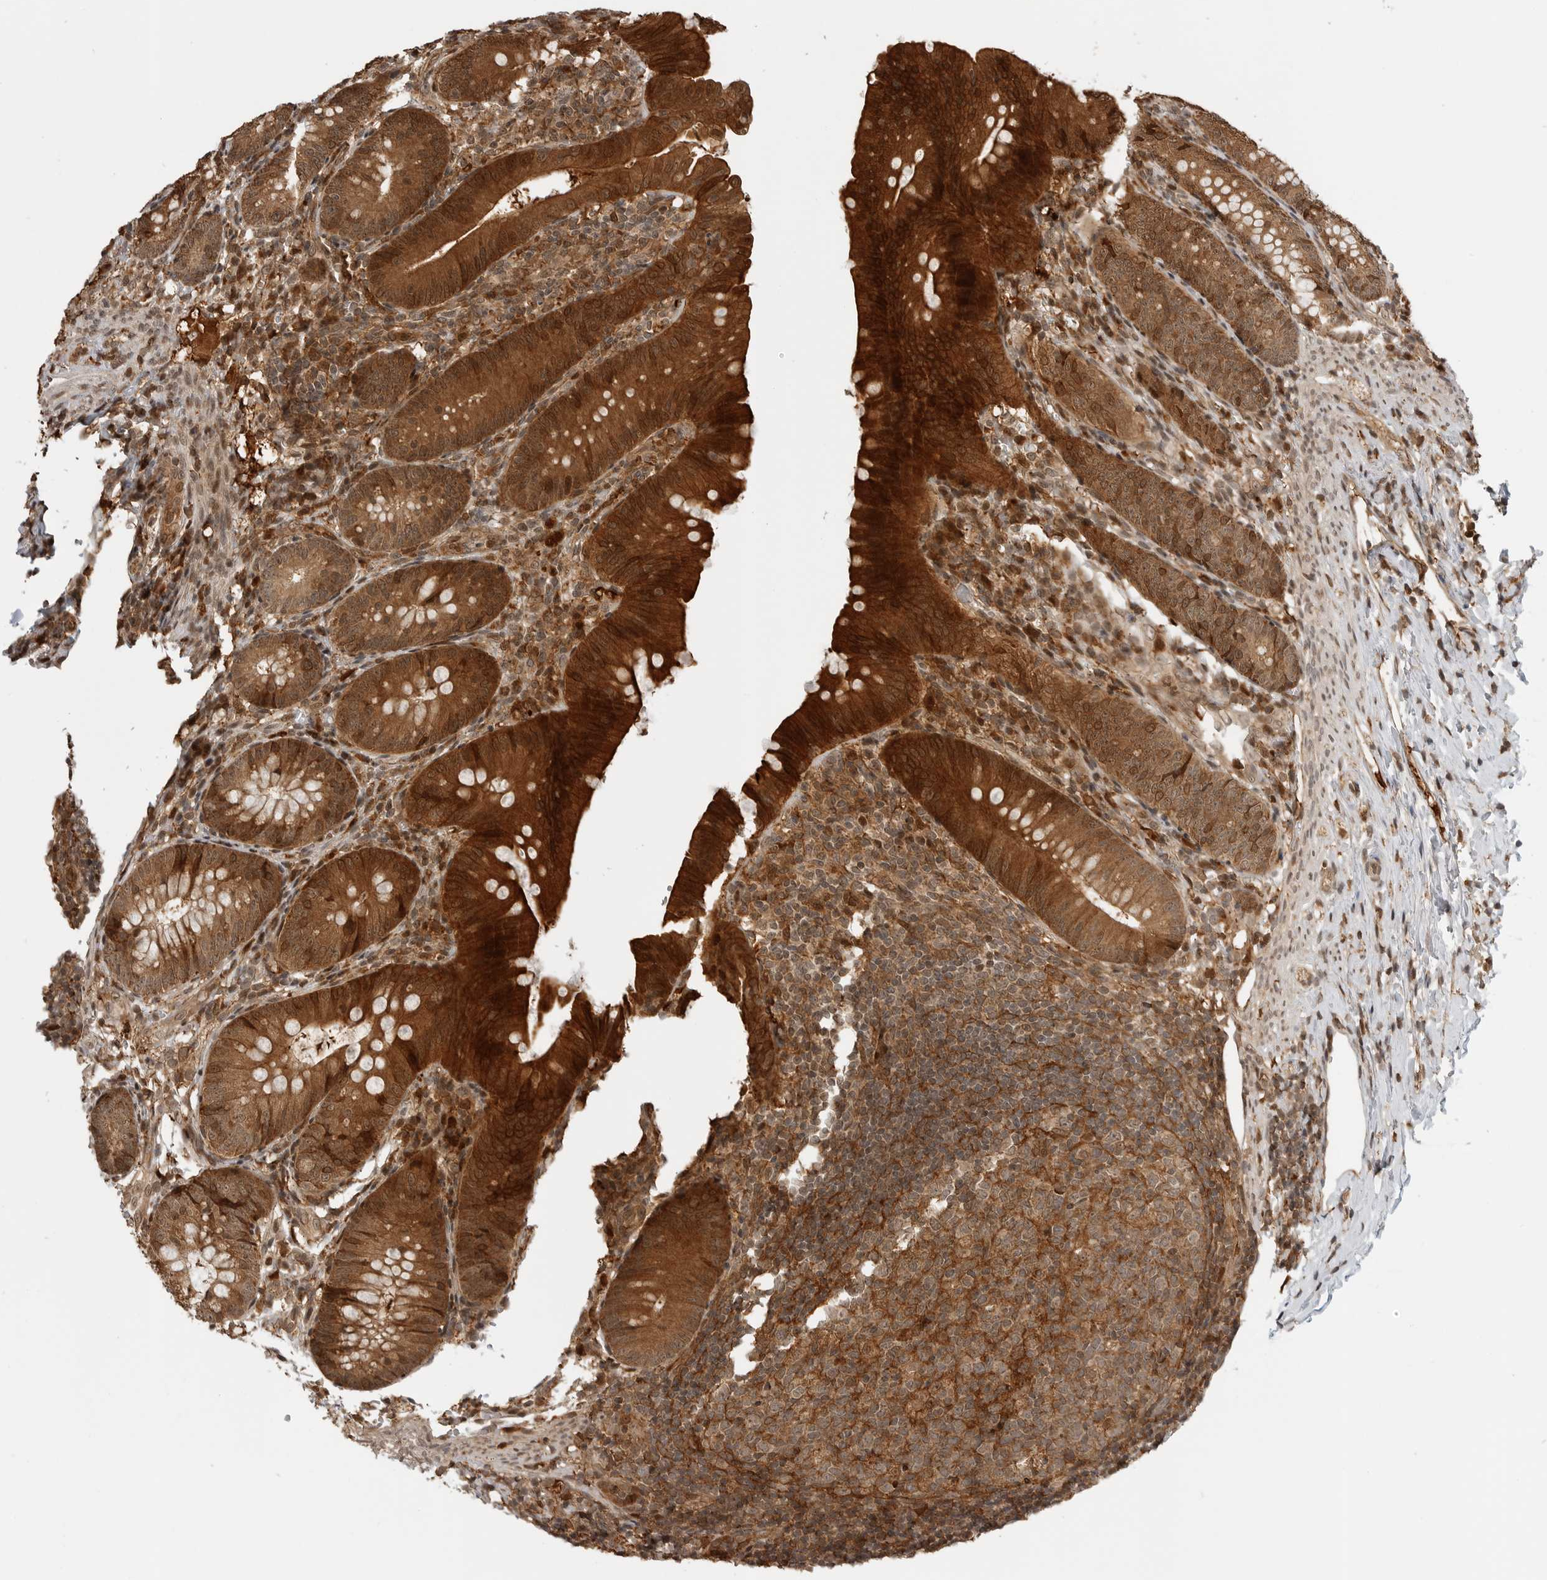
{"staining": {"intensity": "strong", "quantity": ">75%", "location": "cytoplasmic/membranous,nuclear"}, "tissue": "appendix", "cell_type": "Glandular cells", "image_type": "normal", "snomed": [{"axis": "morphology", "description": "Normal tissue, NOS"}, {"axis": "topography", "description": "Appendix"}], "caption": "IHC (DAB (3,3'-diaminobenzidine)) staining of normal human appendix exhibits strong cytoplasmic/membranous,nuclear protein staining in approximately >75% of glandular cells.", "gene": "BMP2K", "patient": {"sex": "male", "age": 1}}